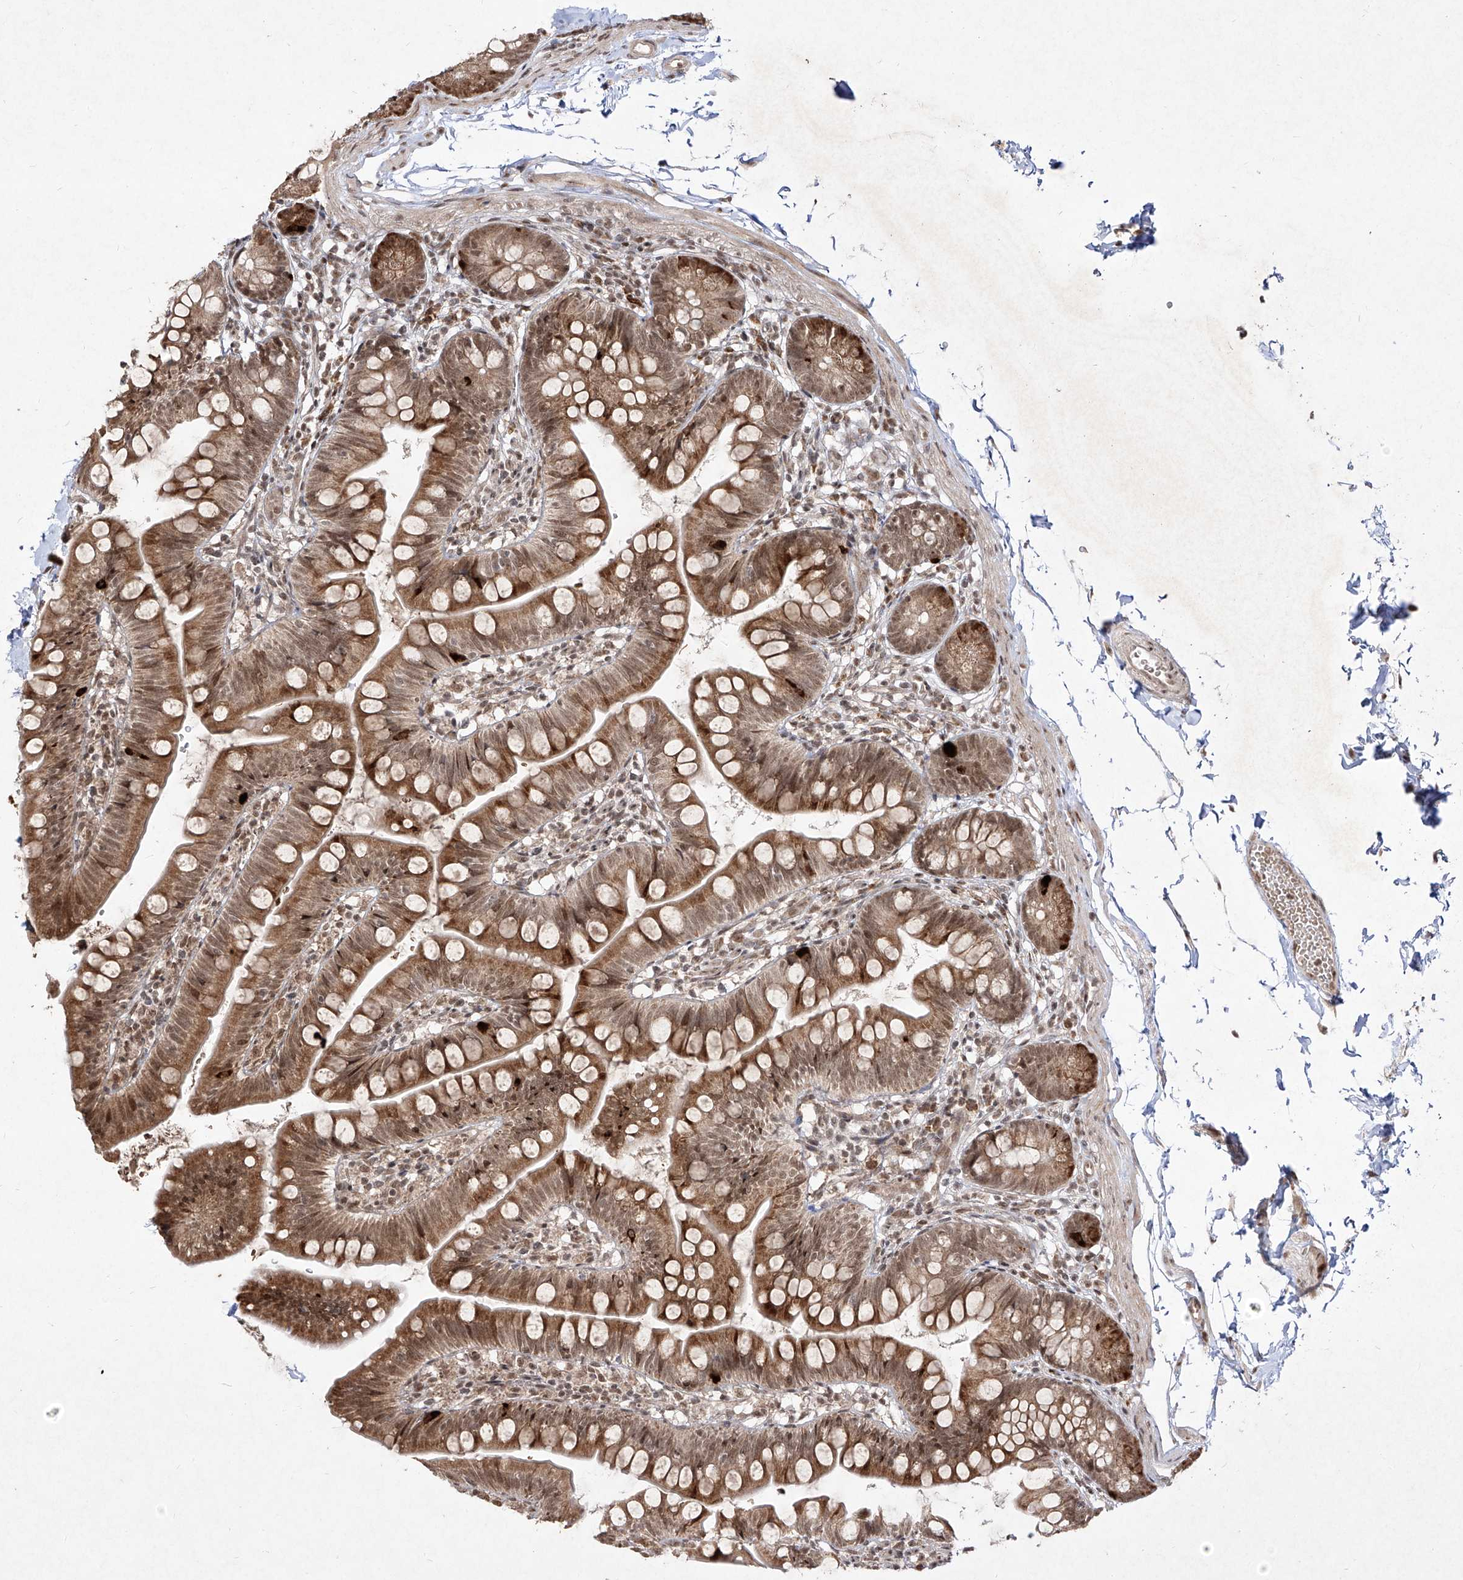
{"staining": {"intensity": "moderate", "quantity": ">75%", "location": "cytoplasmic/membranous,nuclear"}, "tissue": "small intestine", "cell_type": "Glandular cells", "image_type": "normal", "snomed": [{"axis": "morphology", "description": "Normal tissue, NOS"}, {"axis": "topography", "description": "Small intestine"}], "caption": "Moderate cytoplasmic/membranous,nuclear protein expression is present in approximately >75% of glandular cells in small intestine. The staining was performed using DAB, with brown indicating positive protein expression. Nuclei are stained blue with hematoxylin.", "gene": "SNRNP27", "patient": {"sex": "male", "age": 7}}